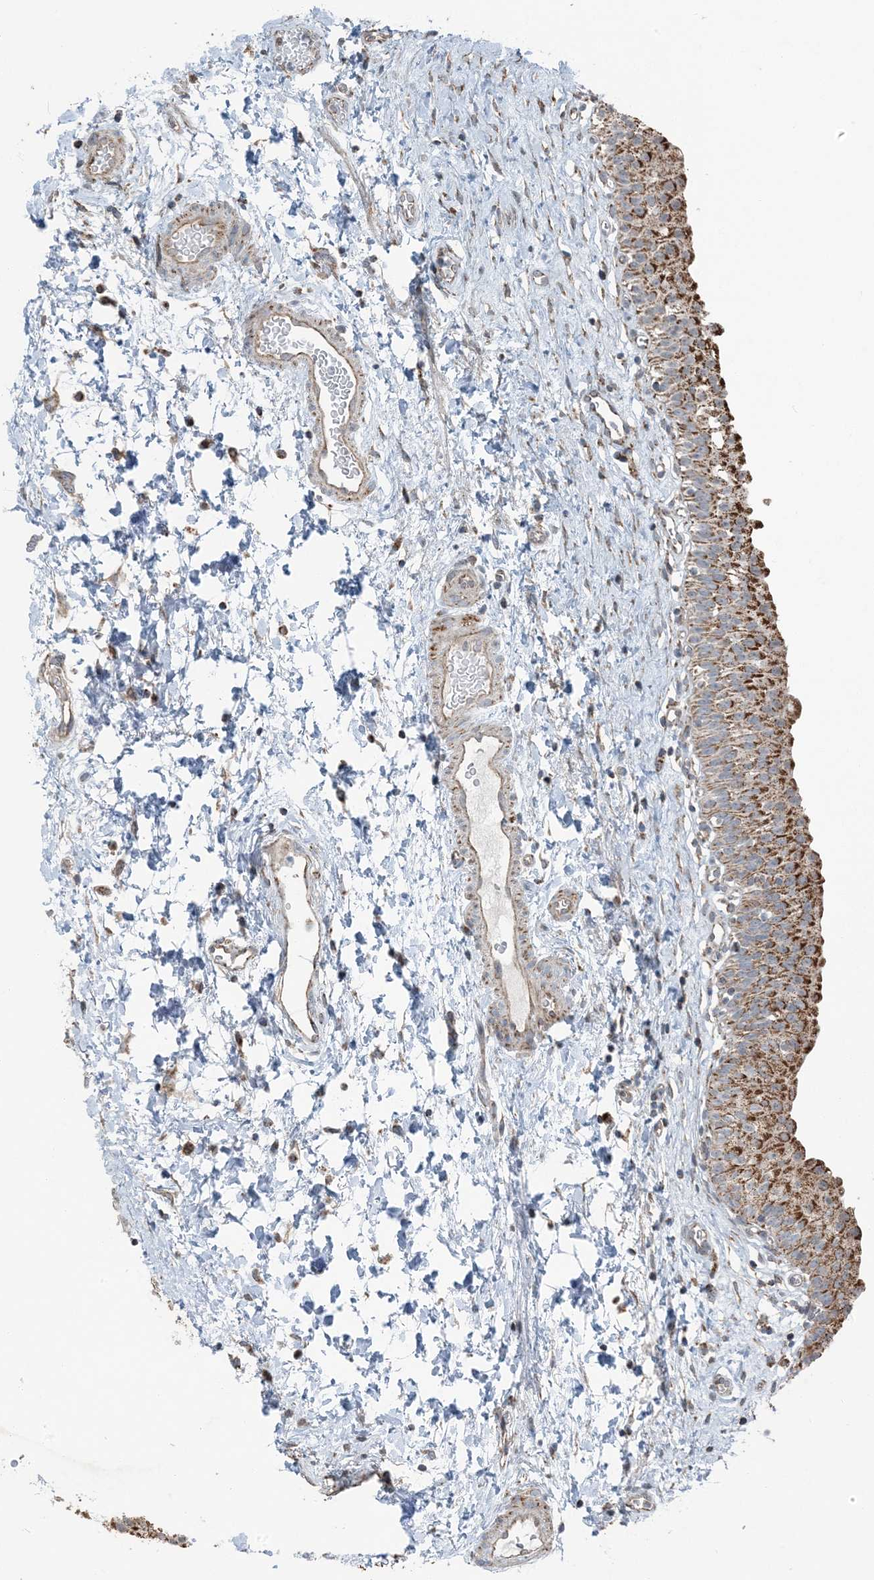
{"staining": {"intensity": "strong", "quantity": ">75%", "location": "cytoplasmic/membranous"}, "tissue": "urinary bladder", "cell_type": "Urothelial cells", "image_type": "normal", "snomed": [{"axis": "morphology", "description": "Normal tissue, NOS"}, {"axis": "topography", "description": "Urinary bladder"}], "caption": "Immunohistochemical staining of benign human urinary bladder displays >75% levels of strong cytoplasmic/membranous protein positivity in about >75% of urothelial cells.", "gene": "PILRB", "patient": {"sex": "male", "age": 51}}